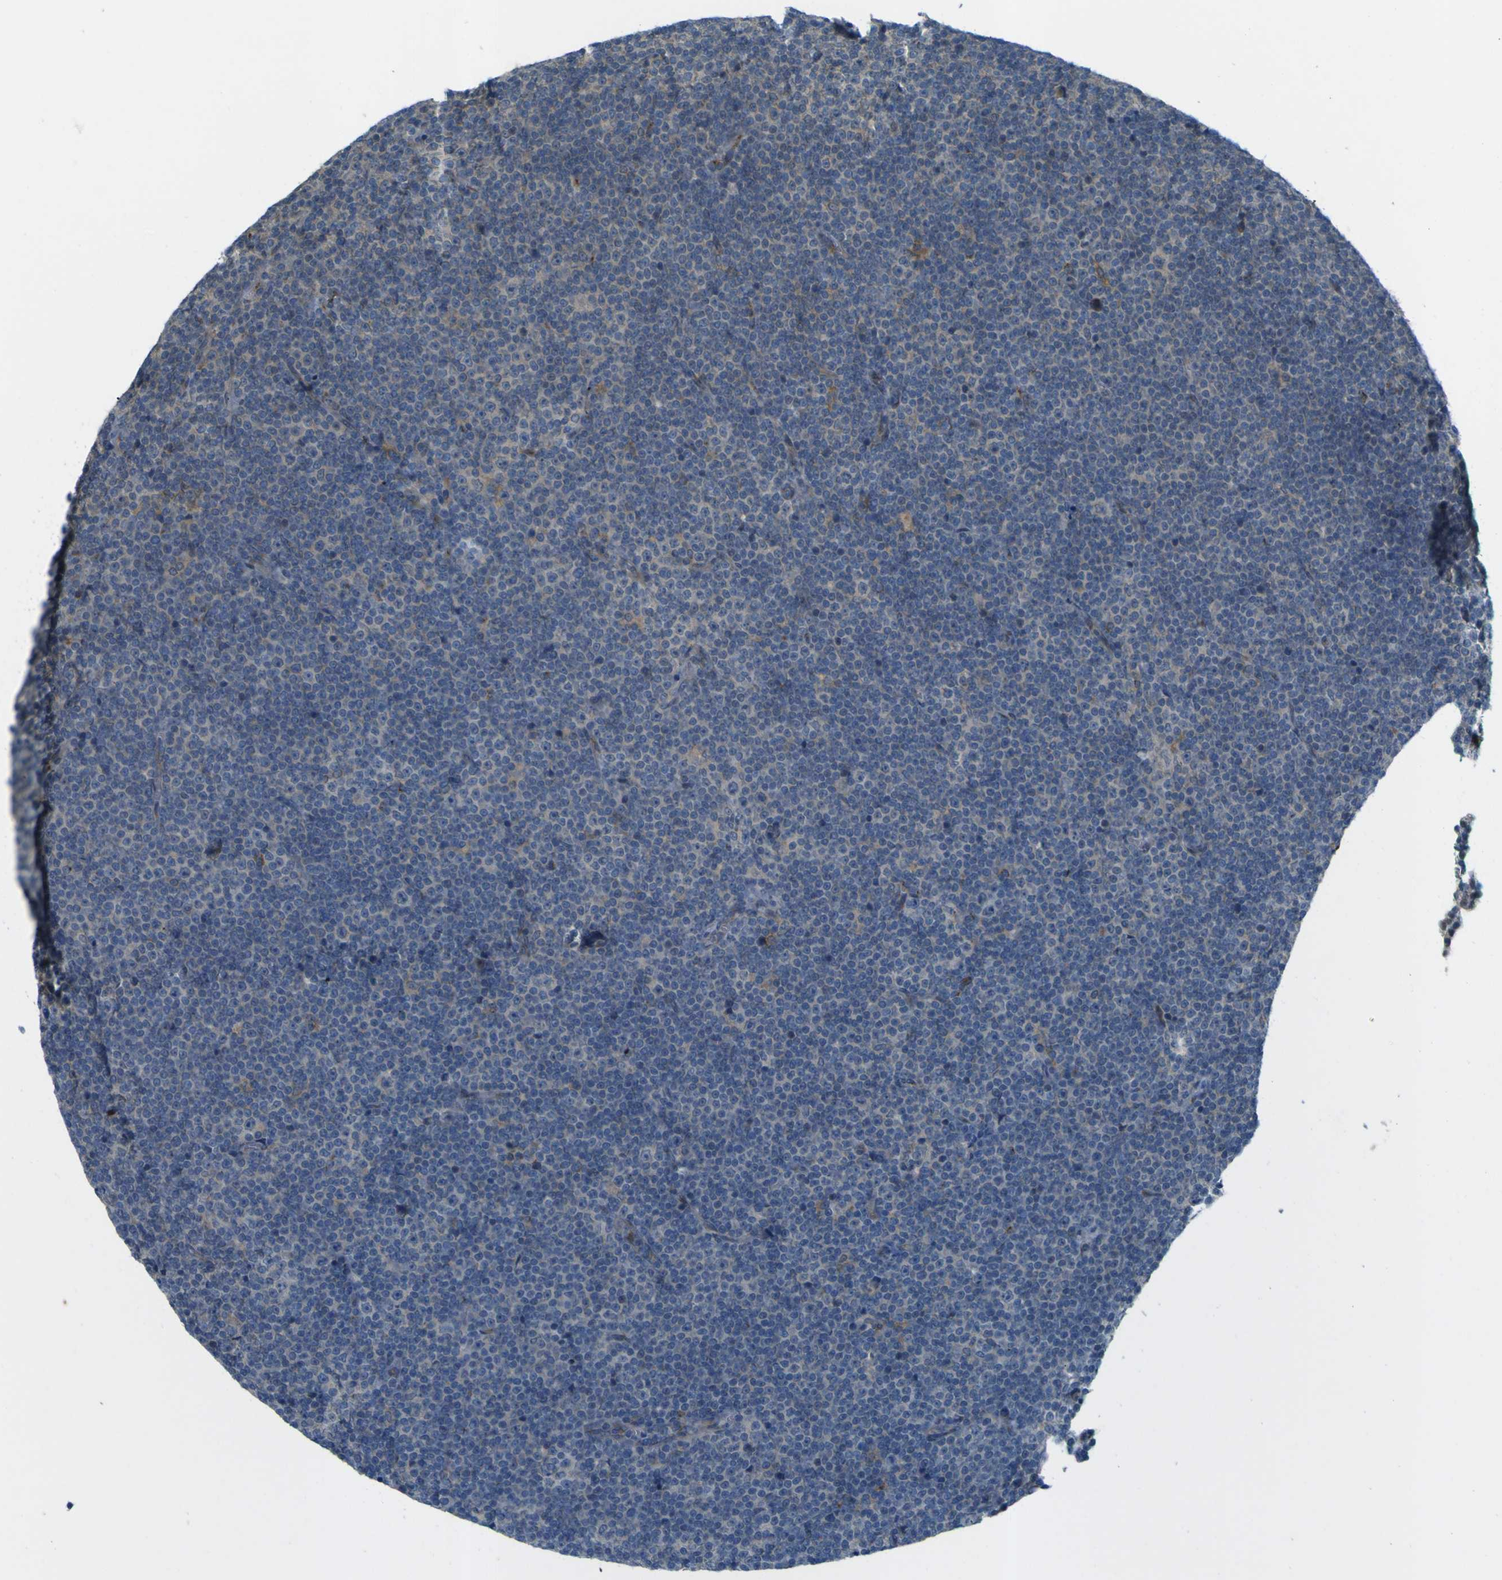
{"staining": {"intensity": "negative", "quantity": "none", "location": "none"}, "tissue": "lymphoma", "cell_type": "Tumor cells", "image_type": "cancer", "snomed": [{"axis": "morphology", "description": "Malignant lymphoma, non-Hodgkin's type, Low grade"}, {"axis": "topography", "description": "Lymph node"}], "caption": "Immunohistochemistry micrograph of human low-grade malignant lymphoma, non-Hodgkin's type stained for a protein (brown), which exhibits no positivity in tumor cells.", "gene": "IGF2R", "patient": {"sex": "female", "age": 67}}